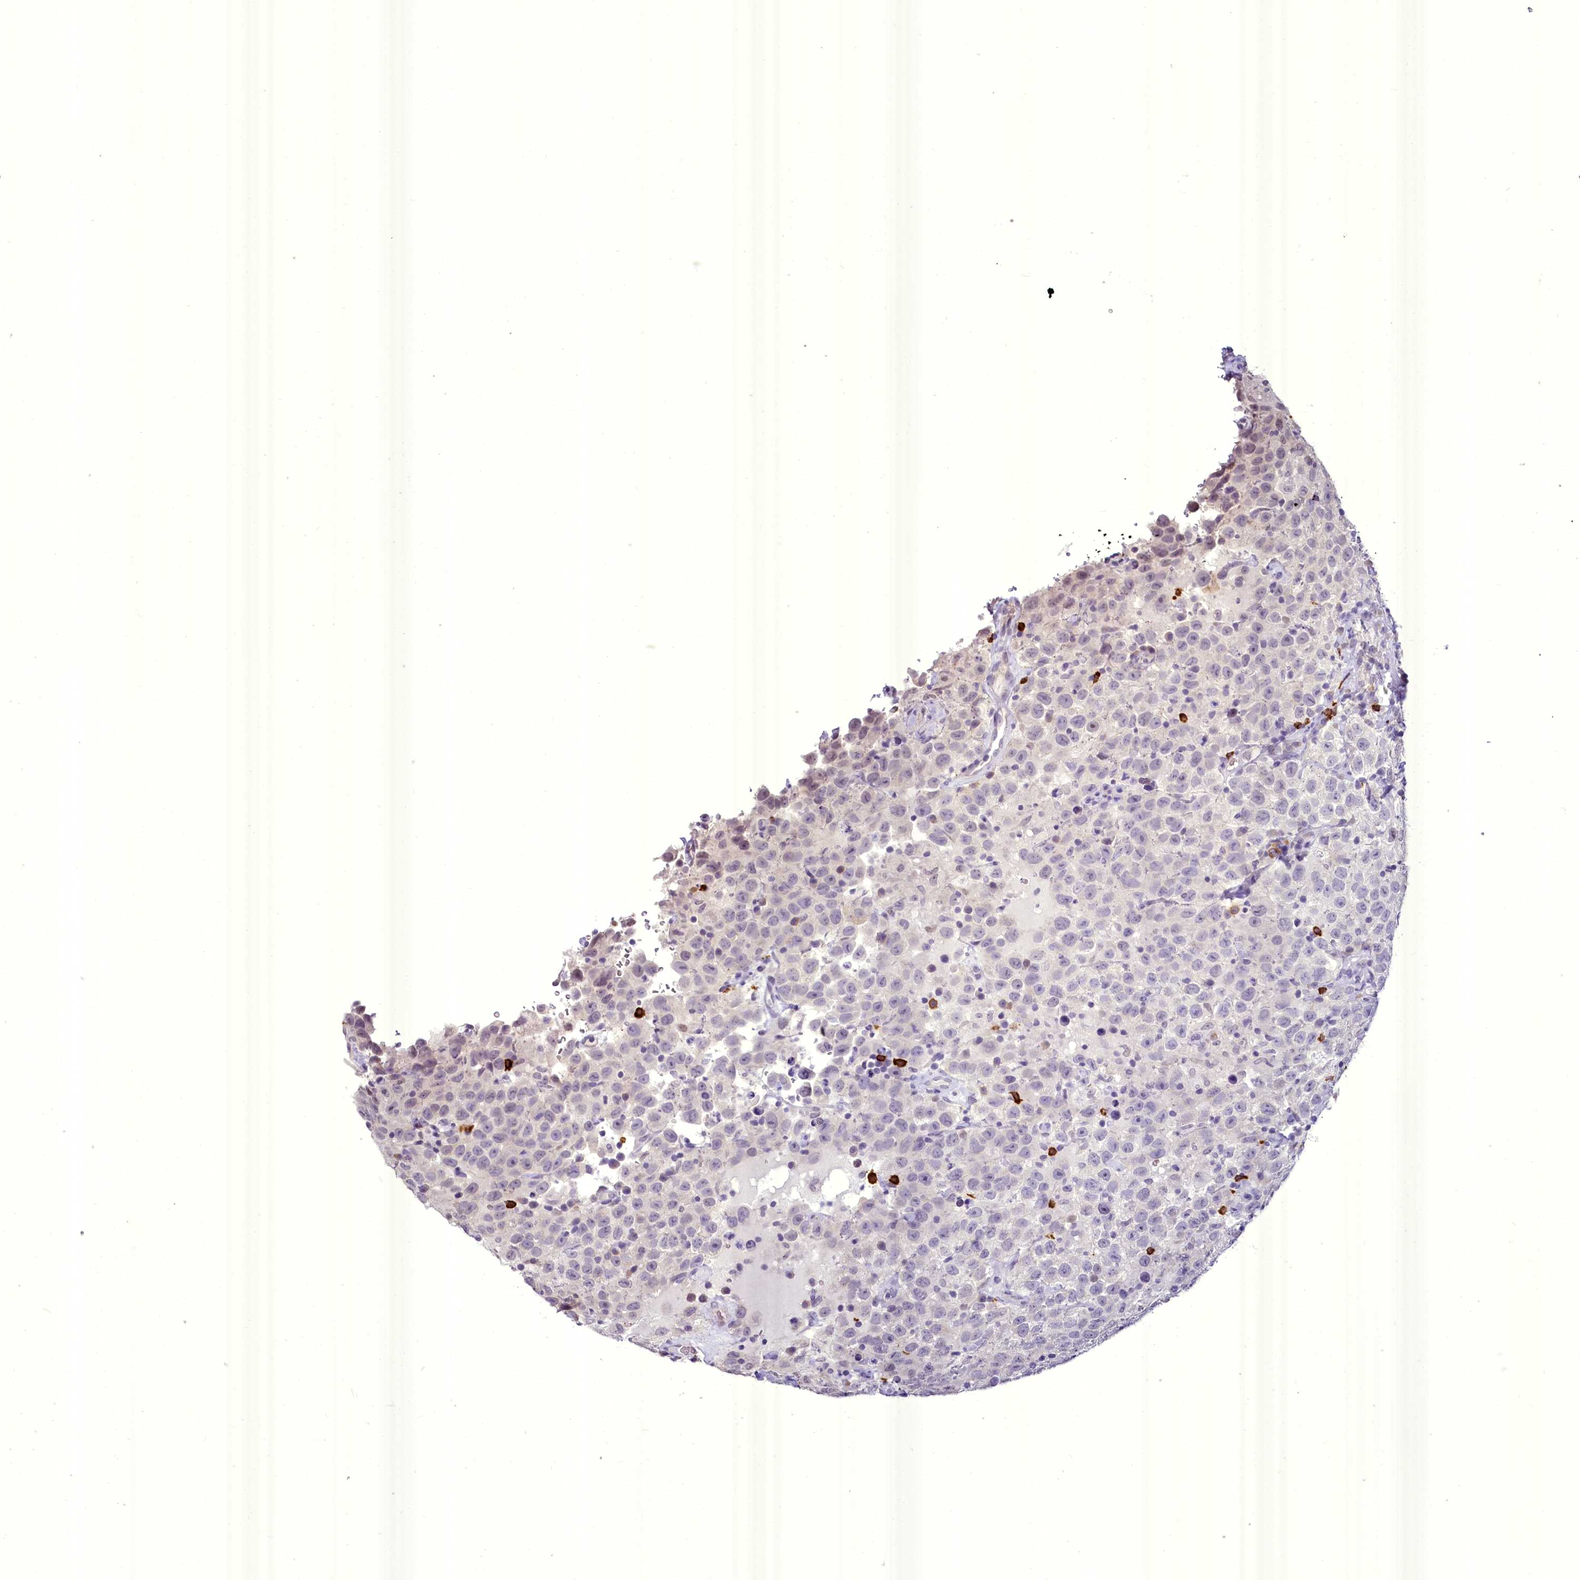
{"staining": {"intensity": "negative", "quantity": "none", "location": "none"}, "tissue": "testis cancer", "cell_type": "Tumor cells", "image_type": "cancer", "snomed": [{"axis": "morphology", "description": "Seminoma, NOS"}, {"axis": "topography", "description": "Testis"}], "caption": "A photomicrograph of seminoma (testis) stained for a protein reveals no brown staining in tumor cells.", "gene": "BANK1", "patient": {"sex": "male", "age": 41}}